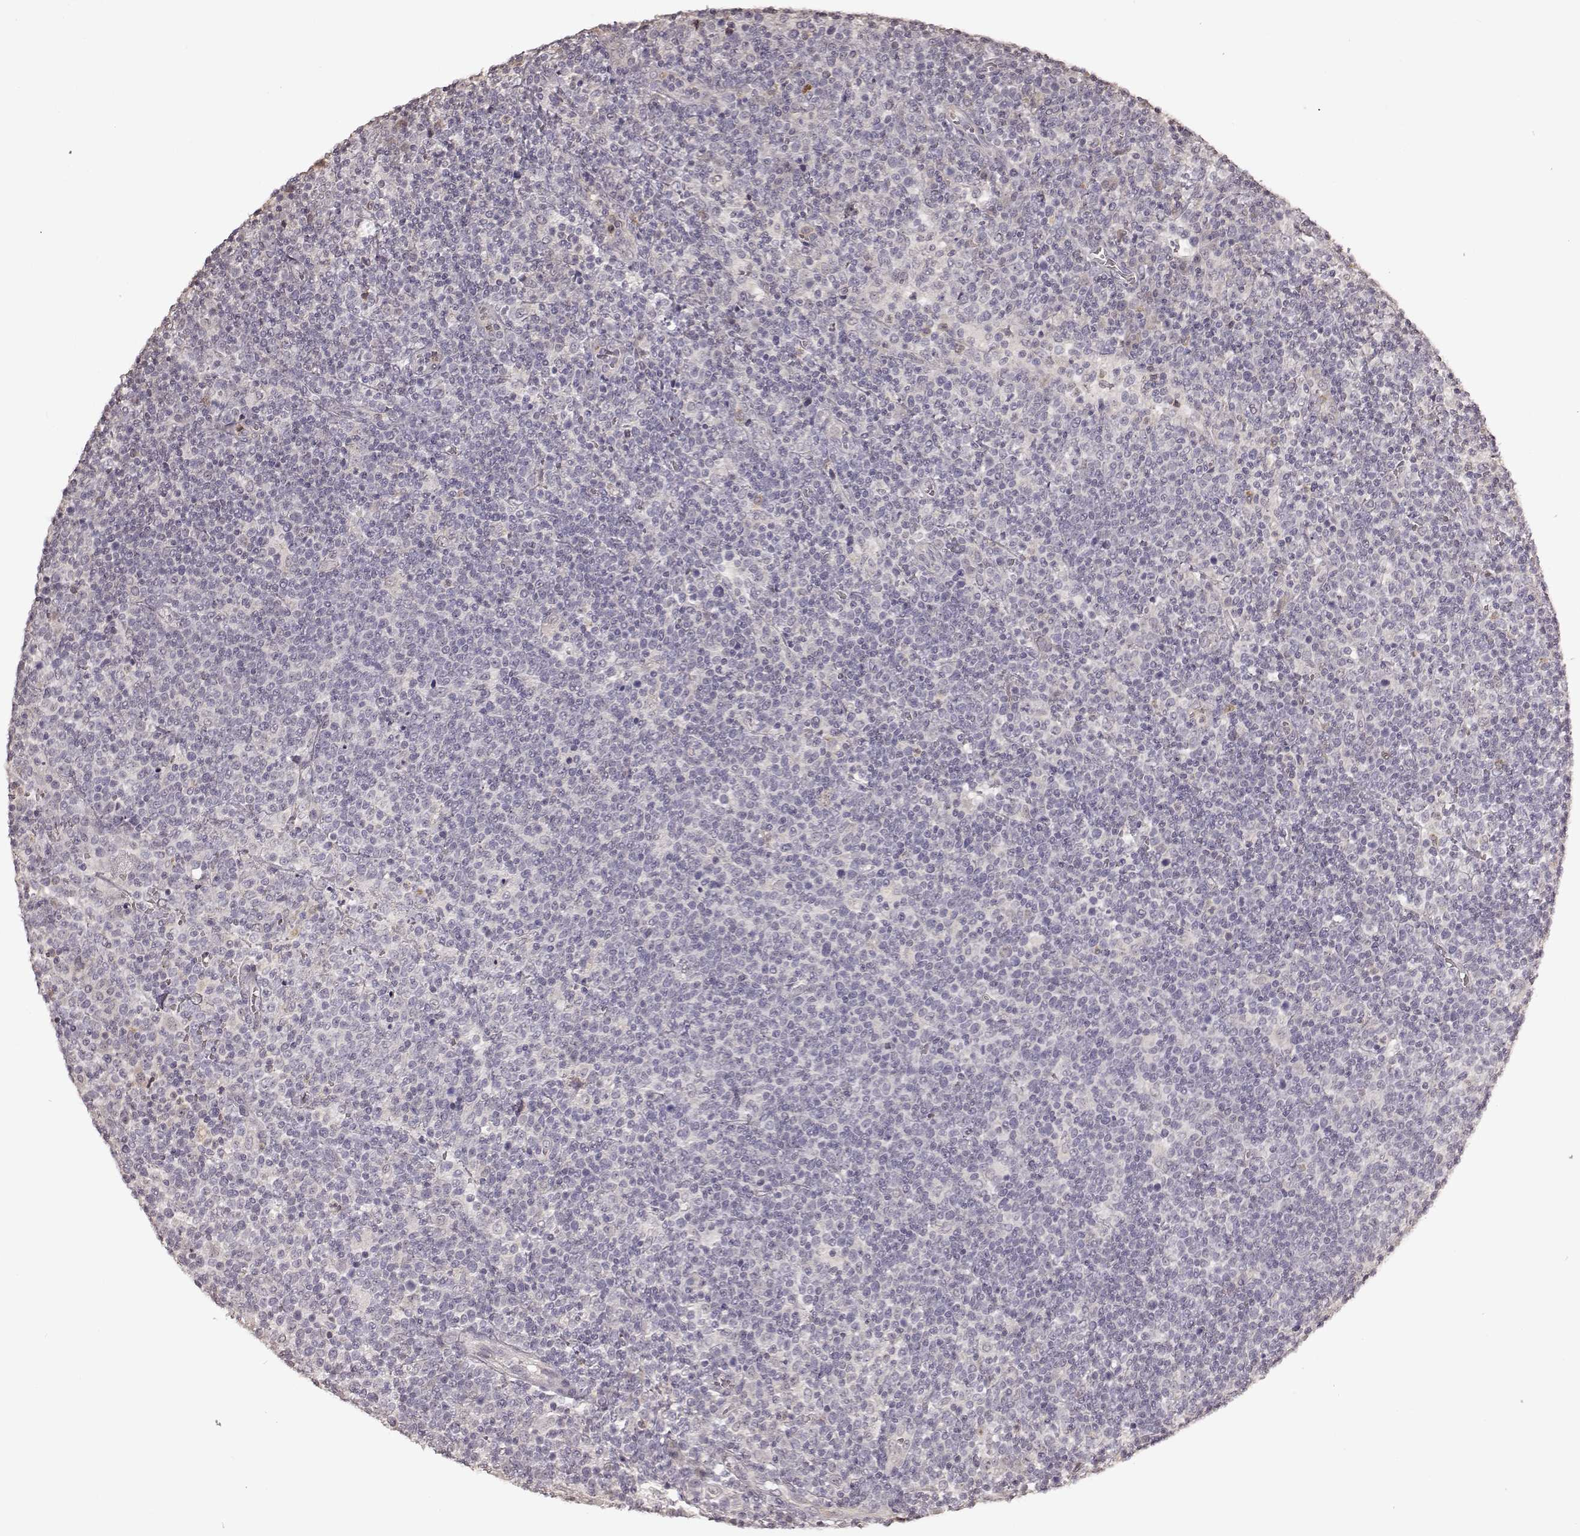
{"staining": {"intensity": "negative", "quantity": "none", "location": "none"}, "tissue": "lymphoma", "cell_type": "Tumor cells", "image_type": "cancer", "snomed": [{"axis": "morphology", "description": "Malignant lymphoma, non-Hodgkin's type, High grade"}, {"axis": "topography", "description": "Lymph node"}], "caption": "This image is of lymphoma stained with IHC to label a protein in brown with the nuclei are counter-stained blue. There is no staining in tumor cells. (Brightfield microscopy of DAB (3,3'-diaminobenzidine) immunohistochemistry at high magnification).", "gene": "CRB1", "patient": {"sex": "male", "age": 61}}